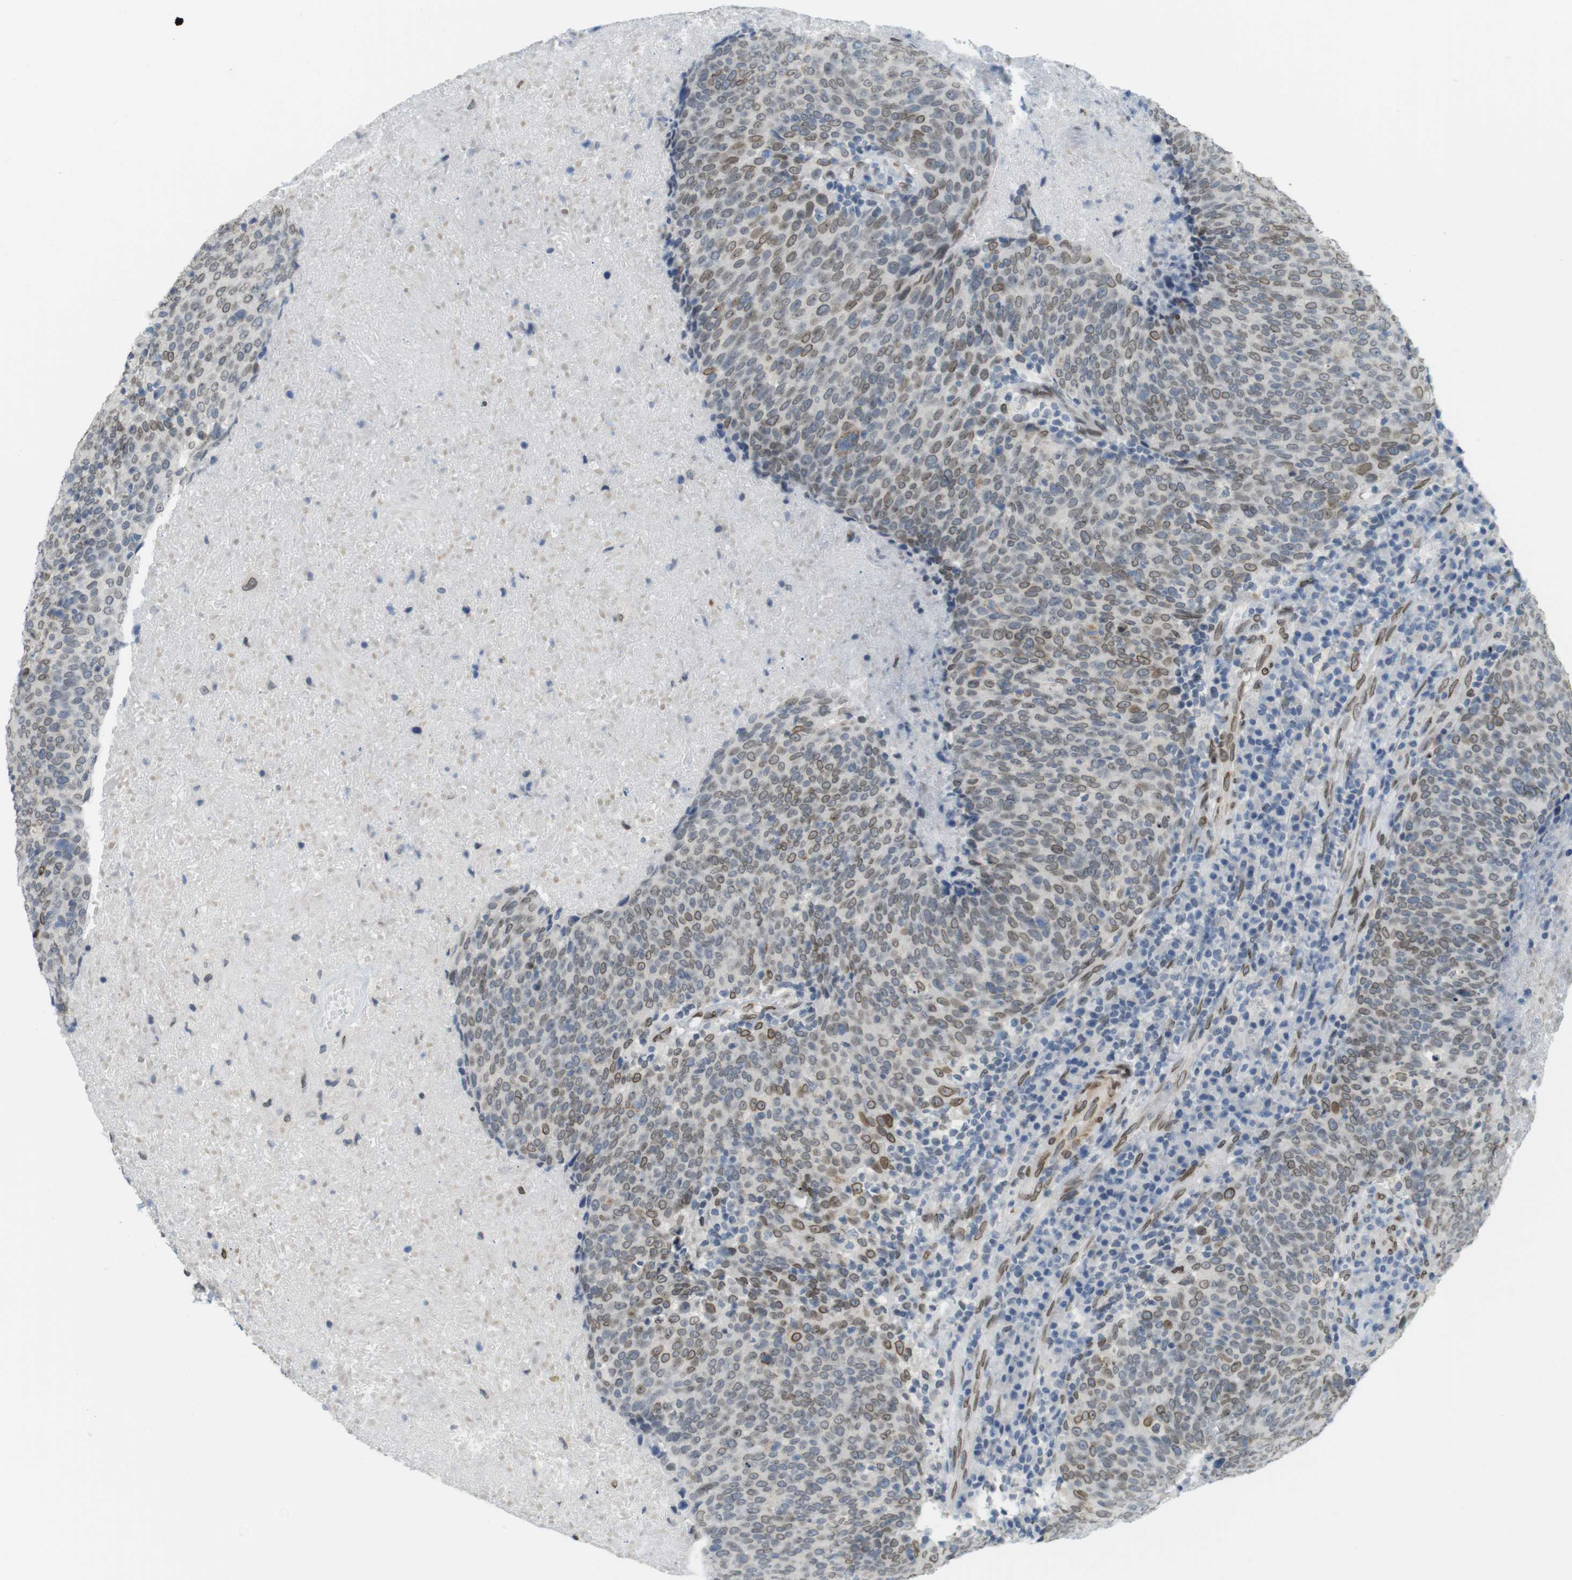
{"staining": {"intensity": "moderate", "quantity": "25%-75%", "location": "cytoplasmic/membranous,nuclear"}, "tissue": "head and neck cancer", "cell_type": "Tumor cells", "image_type": "cancer", "snomed": [{"axis": "morphology", "description": "Squamous cell carcinoma, NOS"}, {"axis": "morphology", "description": "Squamous cell carcinoma, metastatic, NOS"}, {"axis": "topography", "description": "Lymph node"}, {"axis": "topography", "description": "Head-Neck"}], "caption": "Immunohistochemistry (IHC) photomicrograph of head and neck cancer (squamous cell carcinoma) stained for a protein (brown), which demonstrates medium levels of moderate cytoplasmic/membranous and nuclear positivity in about 25%-75% of tumor cells.", "gene": "ARL6IP6", "patient": {"sex": "male", "age": 62}}